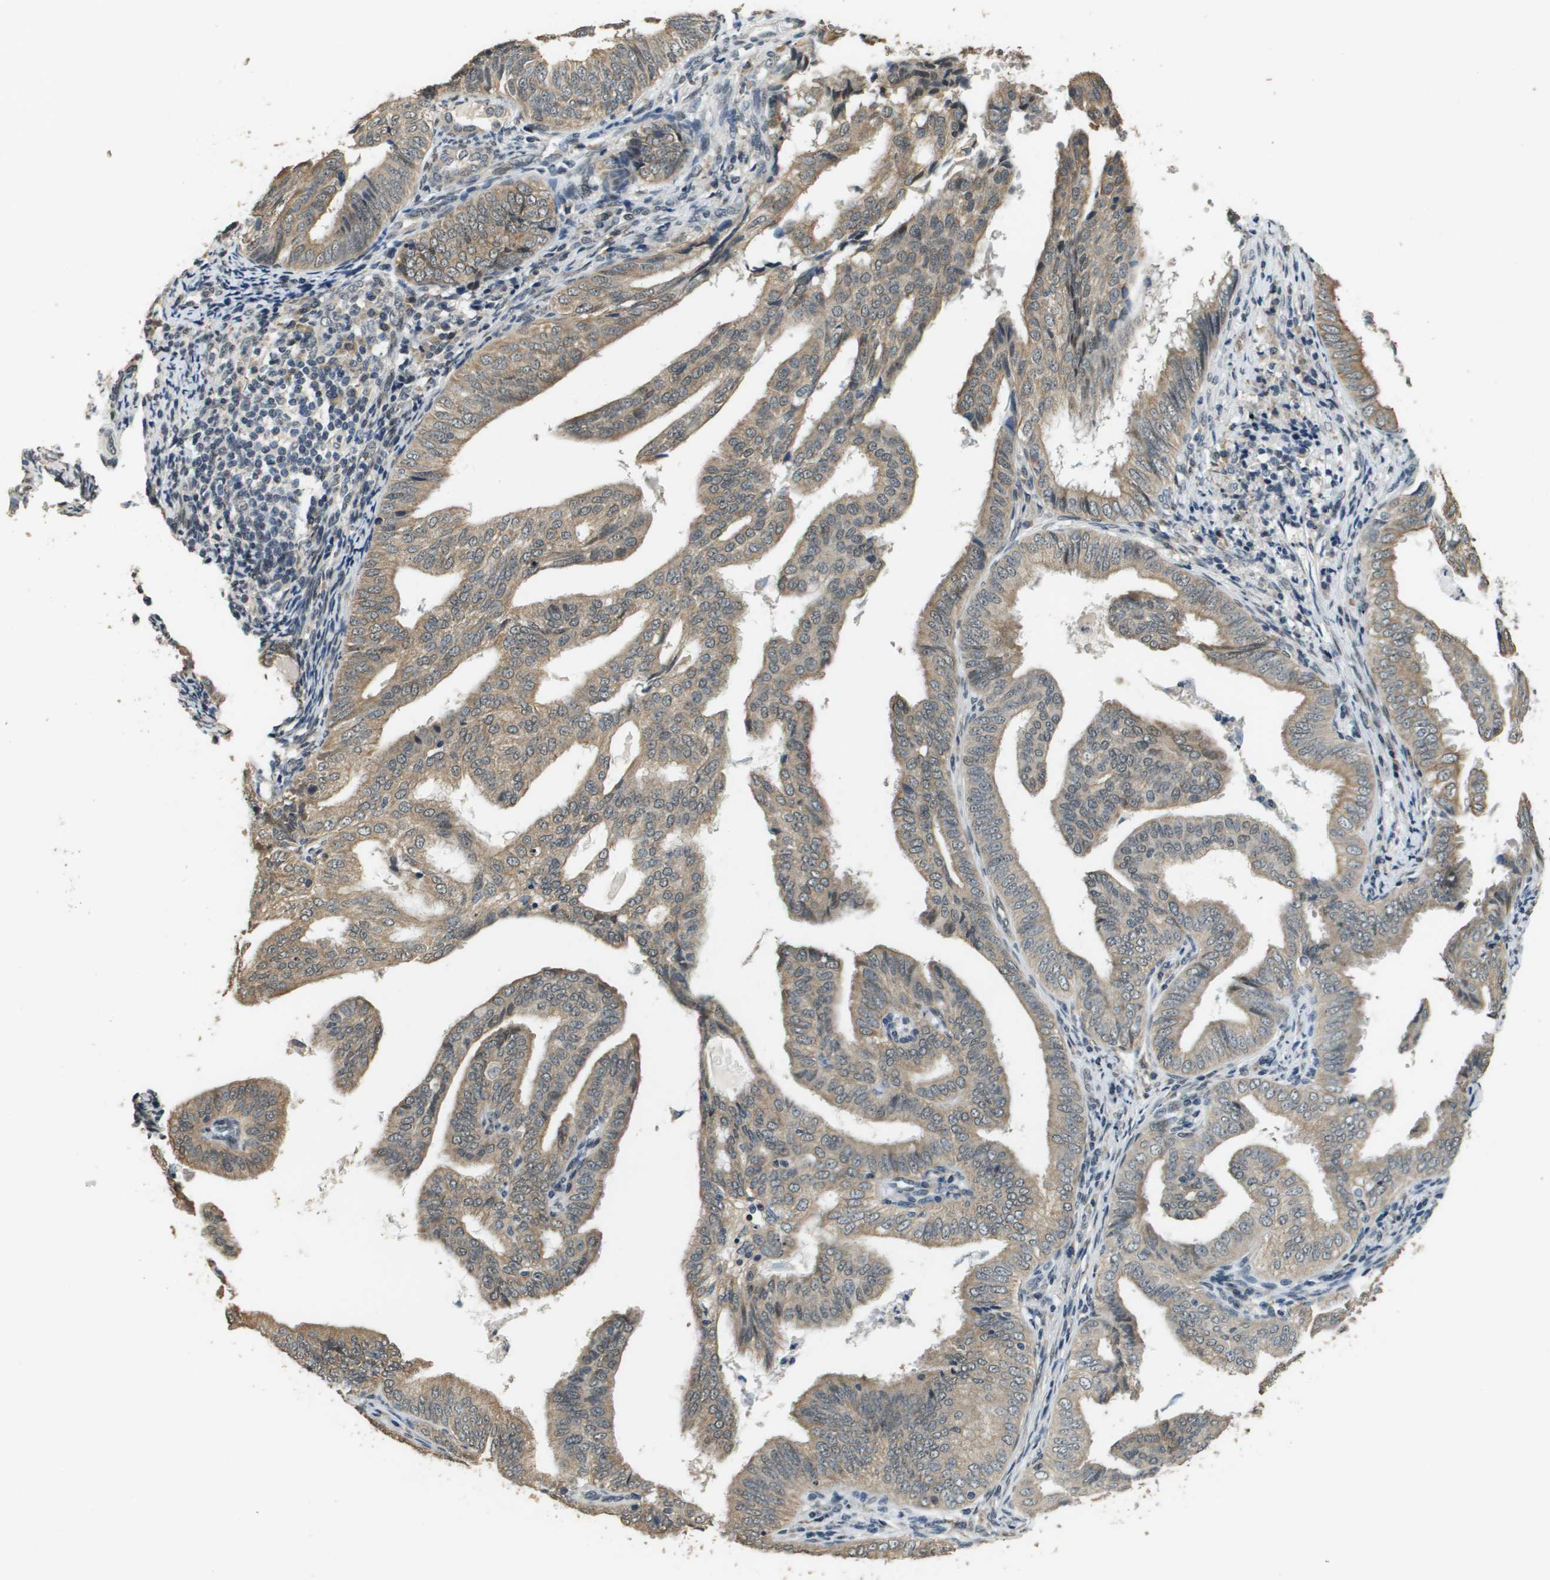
{"staining": {"intensity": "moderate", "quantity": ">75%", "location": "cytoplasmic/membranous"}, "tissue": "endometrial cancer", "cell_type": "Tumor cells", "image_type": "cancer", "snomed": [{"axis": "morphology", "description": "Adenocarcinoma, NOS"}, {"axis": "topography", "description": "Endometrium"}], "caption": "A histopathology image showing moderate cytoplasmic/membranous staining in approximately >75% of tumor cells in adenocarcinoma (endometrial), as visualized by brown immunohistochemical staining.", "gene": "FANCC", "patient": {"sex": "female", "age": 58}}